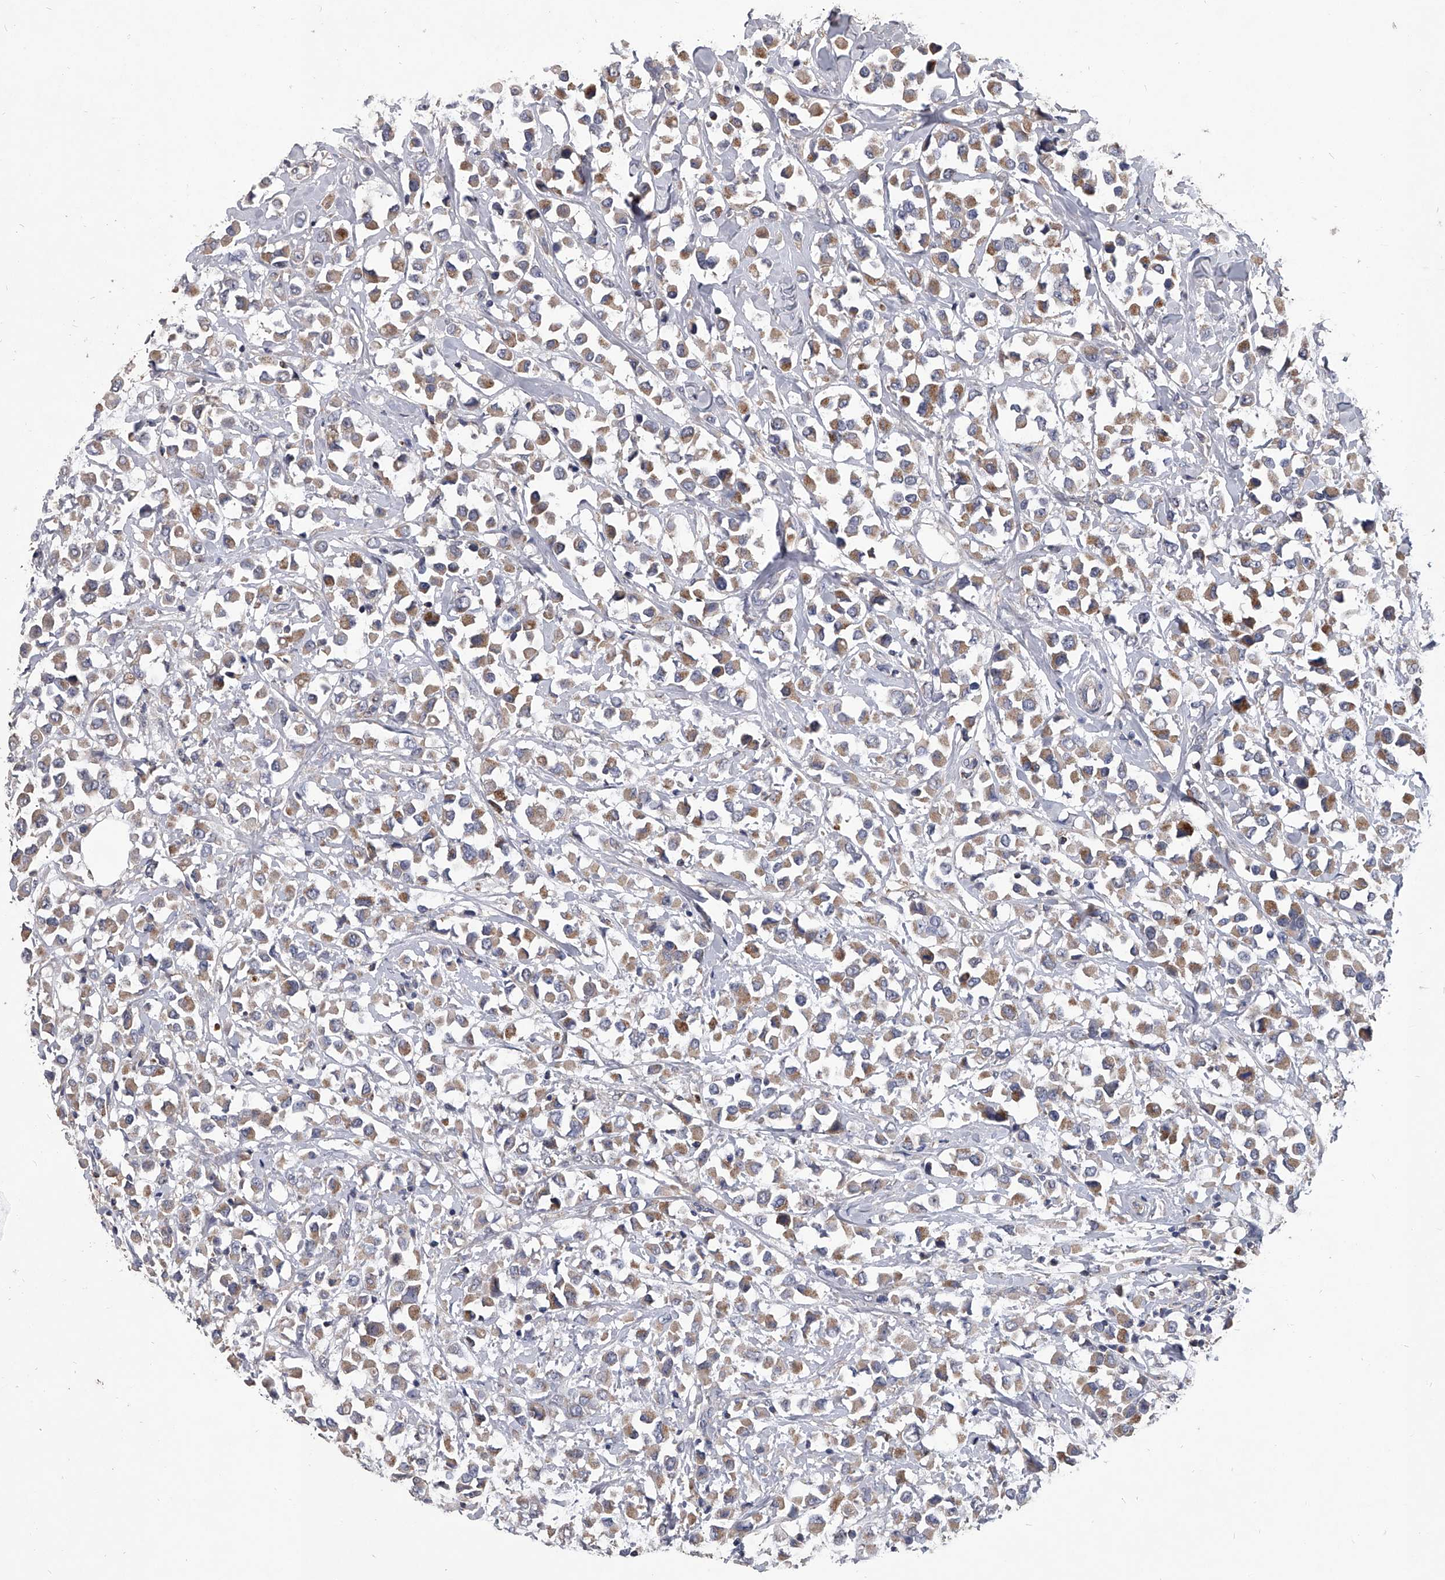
{"staining": {"intensity": "moderate", "quantity": ">75%", "location": "cytoplasmic/membranous"}, "tissue": "breast cancer", "cell_type": "Tumor cells", "image_type": "cancer", "snomed": [{"axis": "morphology", "description": "Duct carcinoma"}, {"axis": "topography", "description": "Breast"}], "caption": "Immunohistochemical staining of human breast intraductal carcinoma exhibits medium levels of moderate cytoplasmic/membranous protein staining in approximately >75% of tumor cells. The protein is shown in brown color, while the nuclei are stained blue.", "gene": "NRP1", "patient": {"sex": "female", "age": 61}}